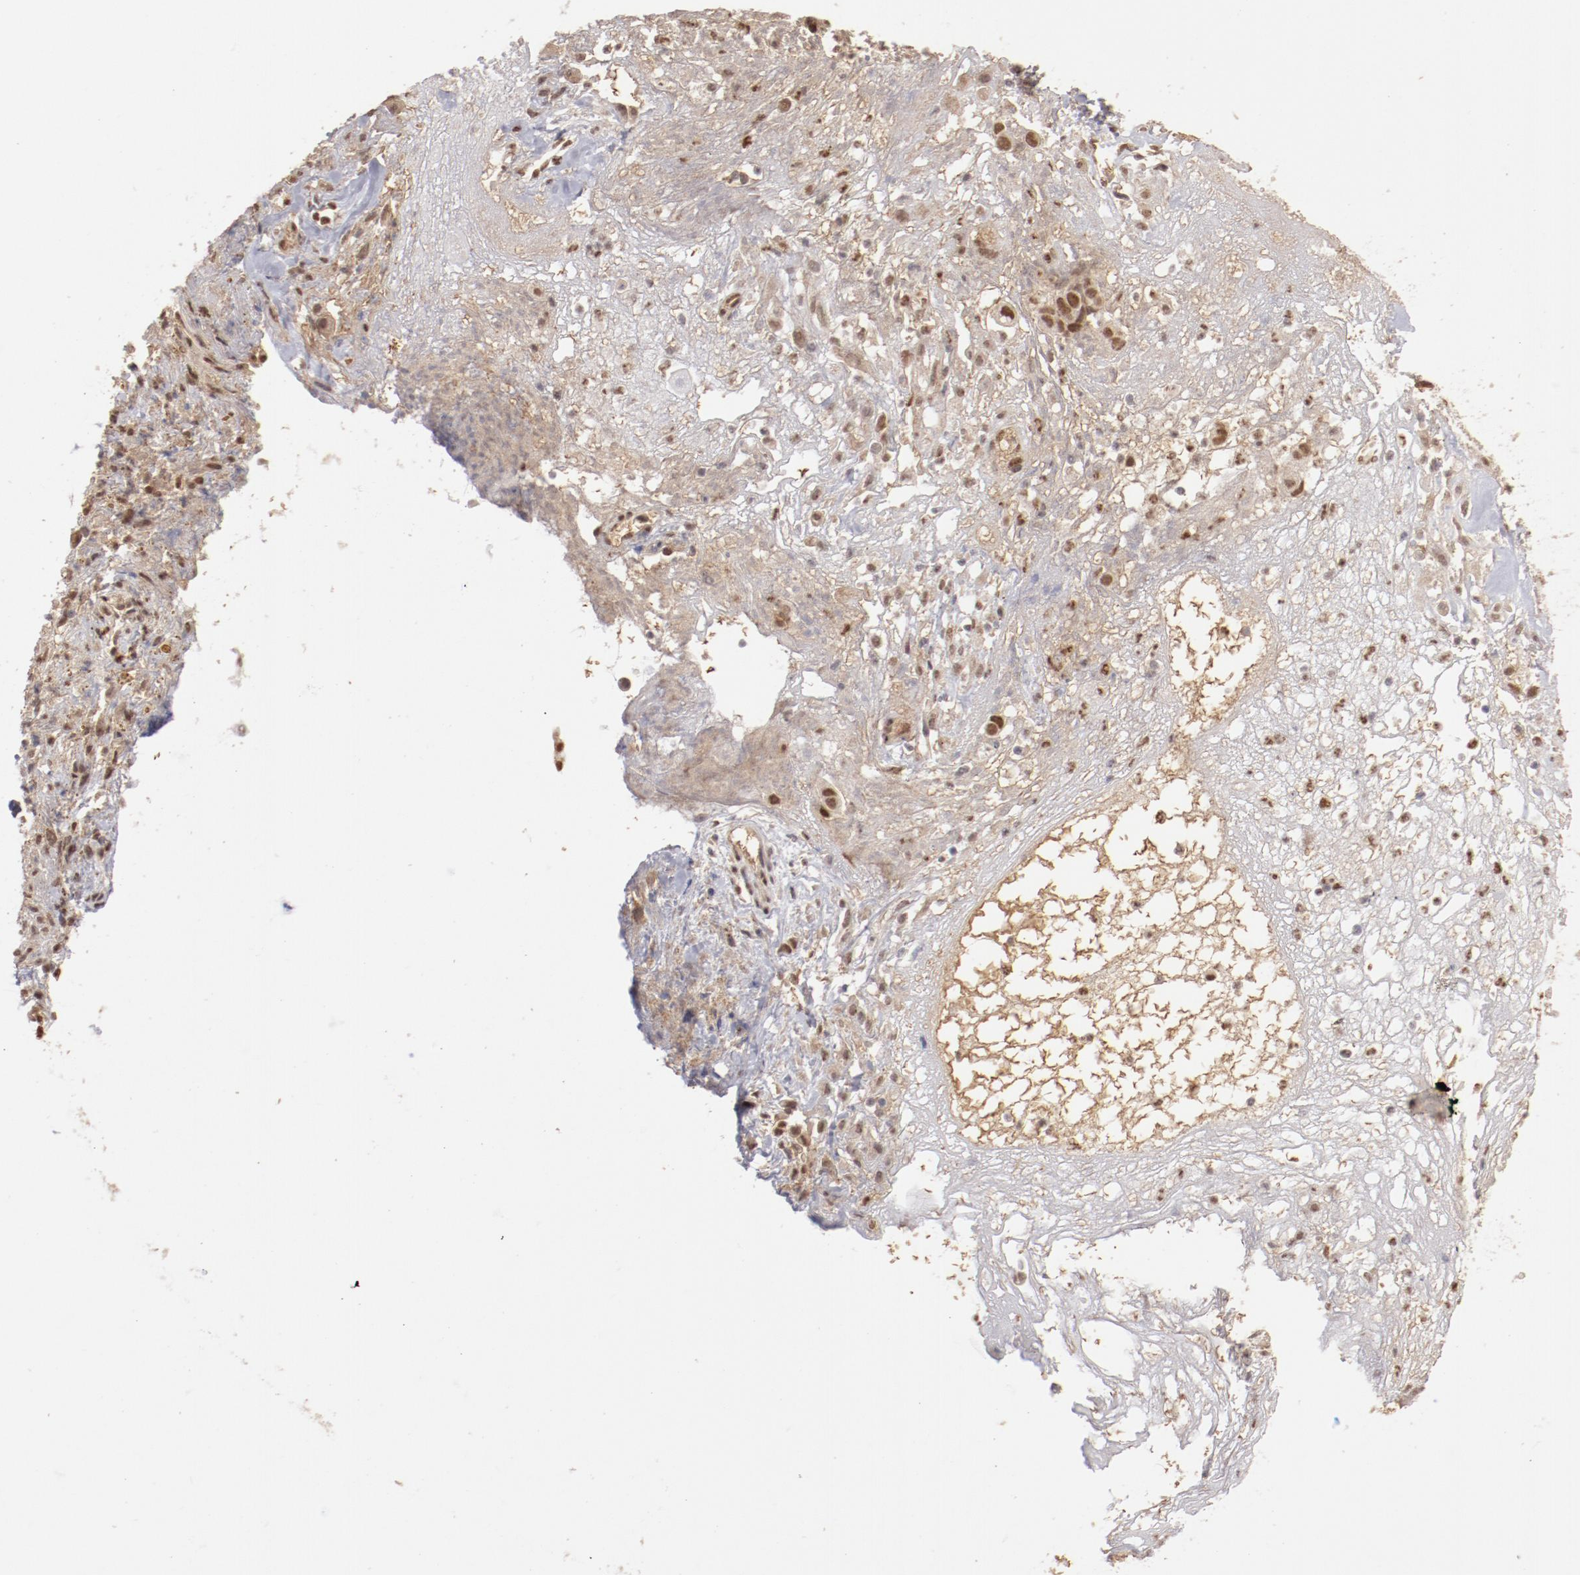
{"staining": {"intensity": "moderate", "quantity": ">75%", "location": "cytoplasmic/membranous,nuclear"}, "tissue": "ovarian cancer", "cell_type": "Tumor cells", "image_type": "cancer", "snomed": [{"axis": "morphology", "description": "Carcinoma, endometroid"}, {"axis": "topography", "description": "Ovary"}], "caption": "Protein staining of ovarian cancer (endometroid carcinoma) tissue exhibits moderate cytoplasmic/membranous and nuclear staining in about >75% of tumor cells. Nuclei are stained in blue.", "gene": "NFE2", "patient": {"sex": "female", "age": 42}}